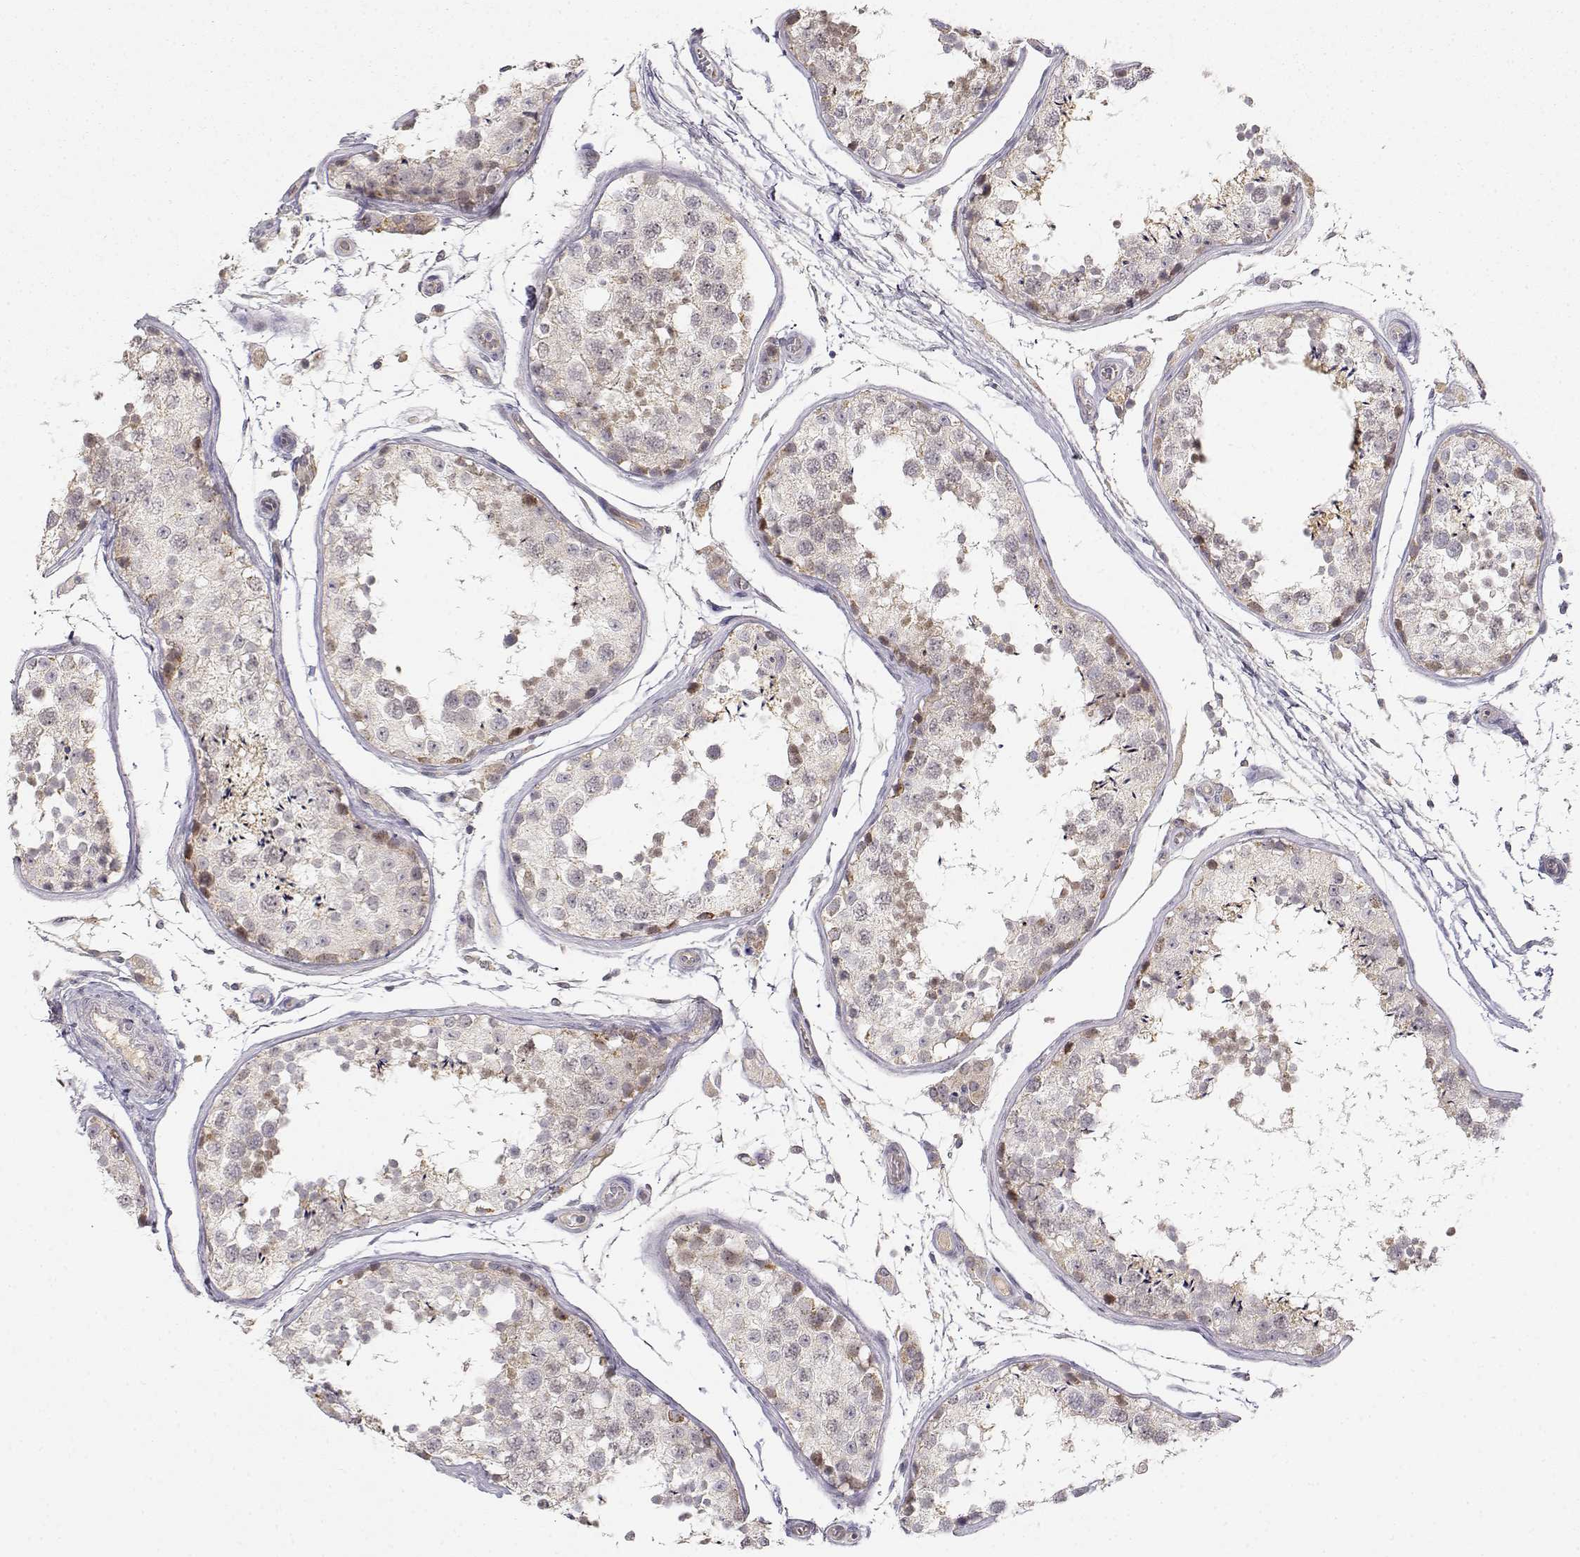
{"staining": {"intensity": "weak", "quantity": "<25%", "location": "cytoplasmic/membranous,nuclear"}, "tissue": "testis", "cell_type": "Cells in seminiferous ducts", "image_type": "normal", "snomed": [{"axis": "morphology", "description": "Normal tissue, NOS"}, {"axis": "topography", "description": "Testis"}], "caption": "IHC image of normal testis: testis stained with DAB demonstrates no significant protein positivity in cells in seminiferous ducts.", "gene": "EAF2", "patient": {"sex": "male", "age": 29}}